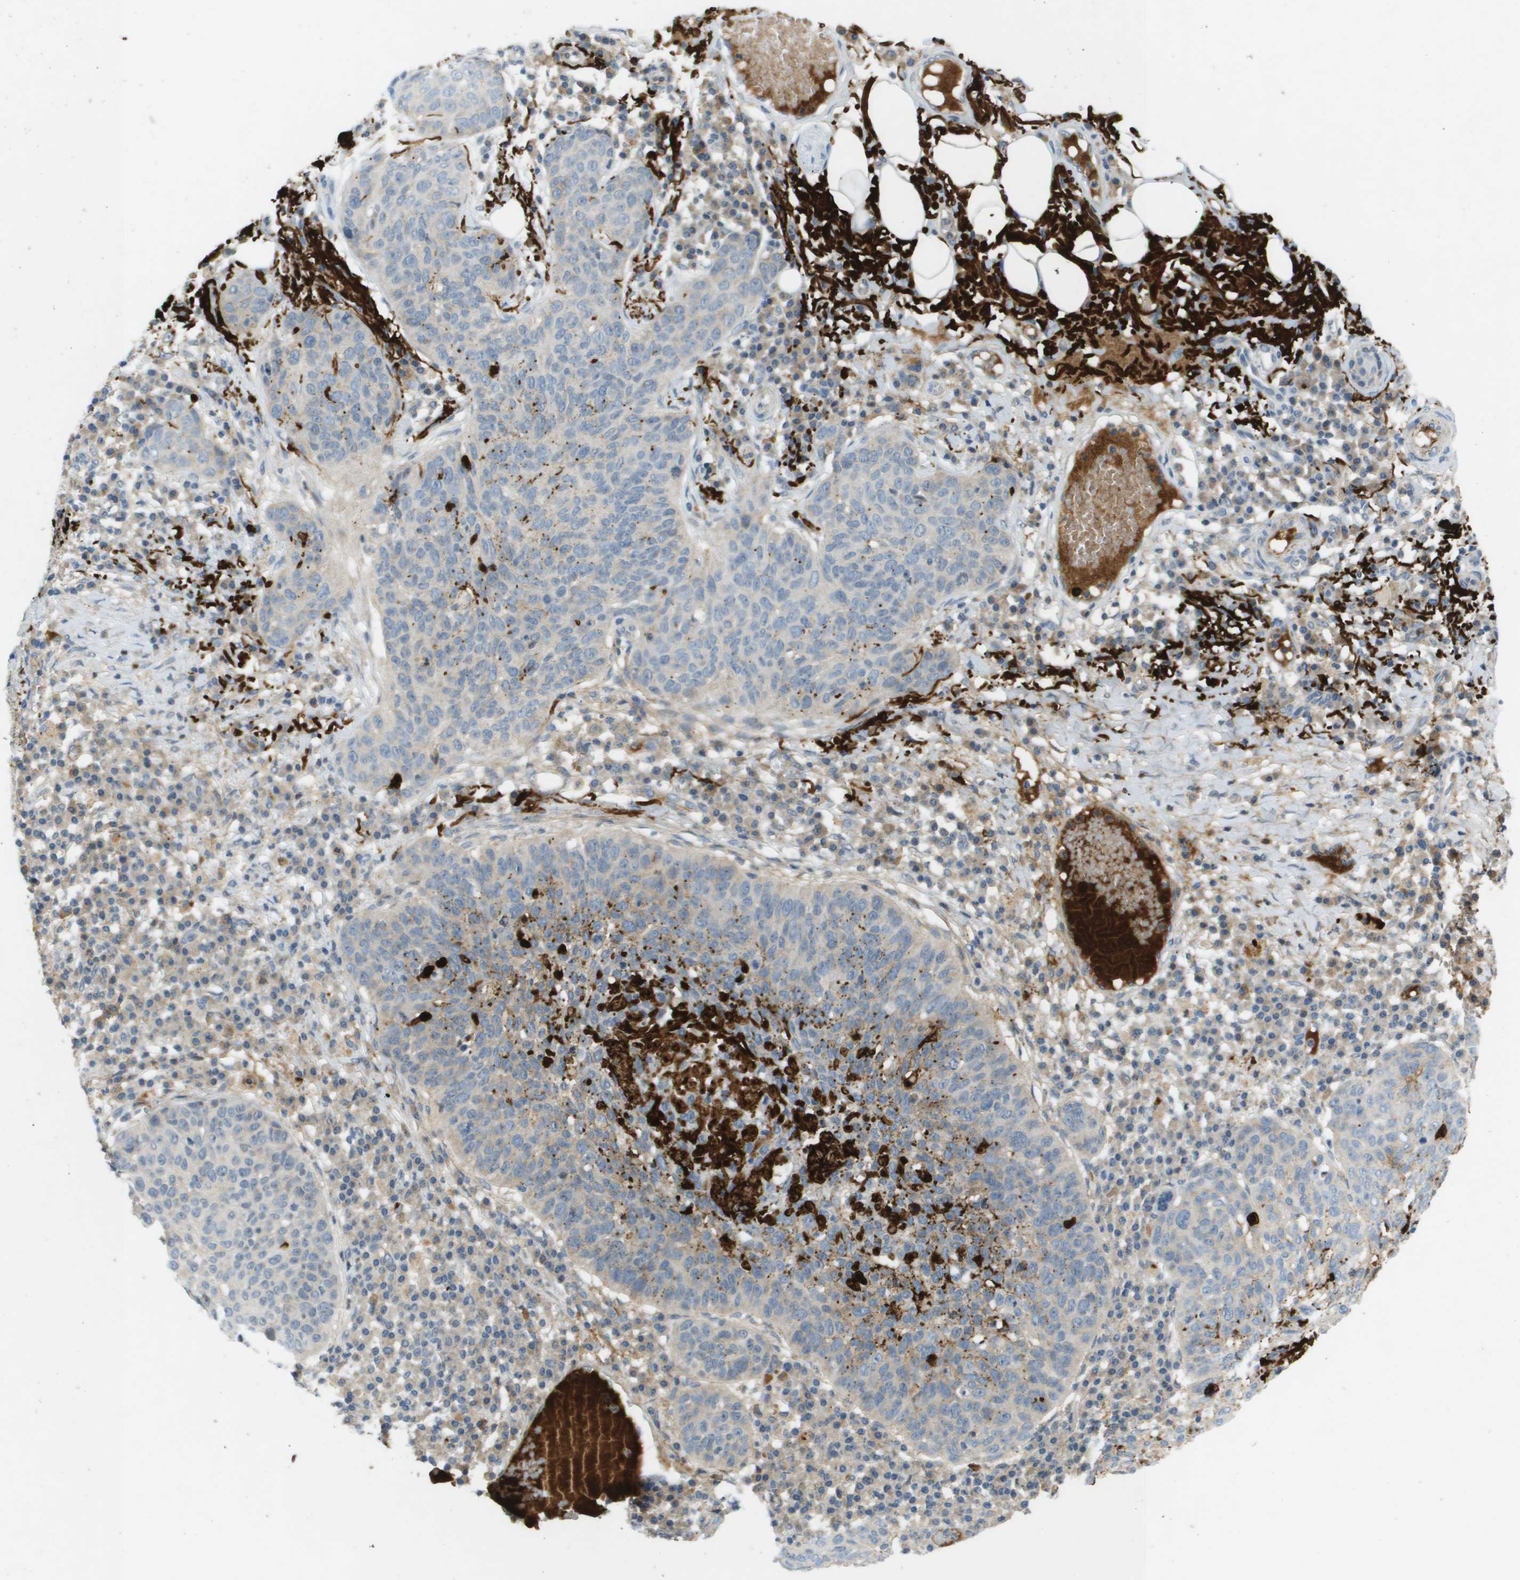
{"staining": {"intensity": "negative", "quantity": "none", "location": "none"}, "tissue": "skin cancer", "cell_type": "Tumor cells", "image_type": "cancer", "snomed": [{"axis": "morphology", "description": "Squamous cell carcinoma in situ, NOS"}, {"axis": "morphology", "description": "Squamous cell carcinoma, NOS"}, {"axis": "topography", "description": "Skin"}], "caption": "Skin squamous cell carcinoma in situ was stained to show a protein in brown. There is no significant expression in tumor cells.", "gene": "VTN", "patient": {"sex": "male", "age": 93}}